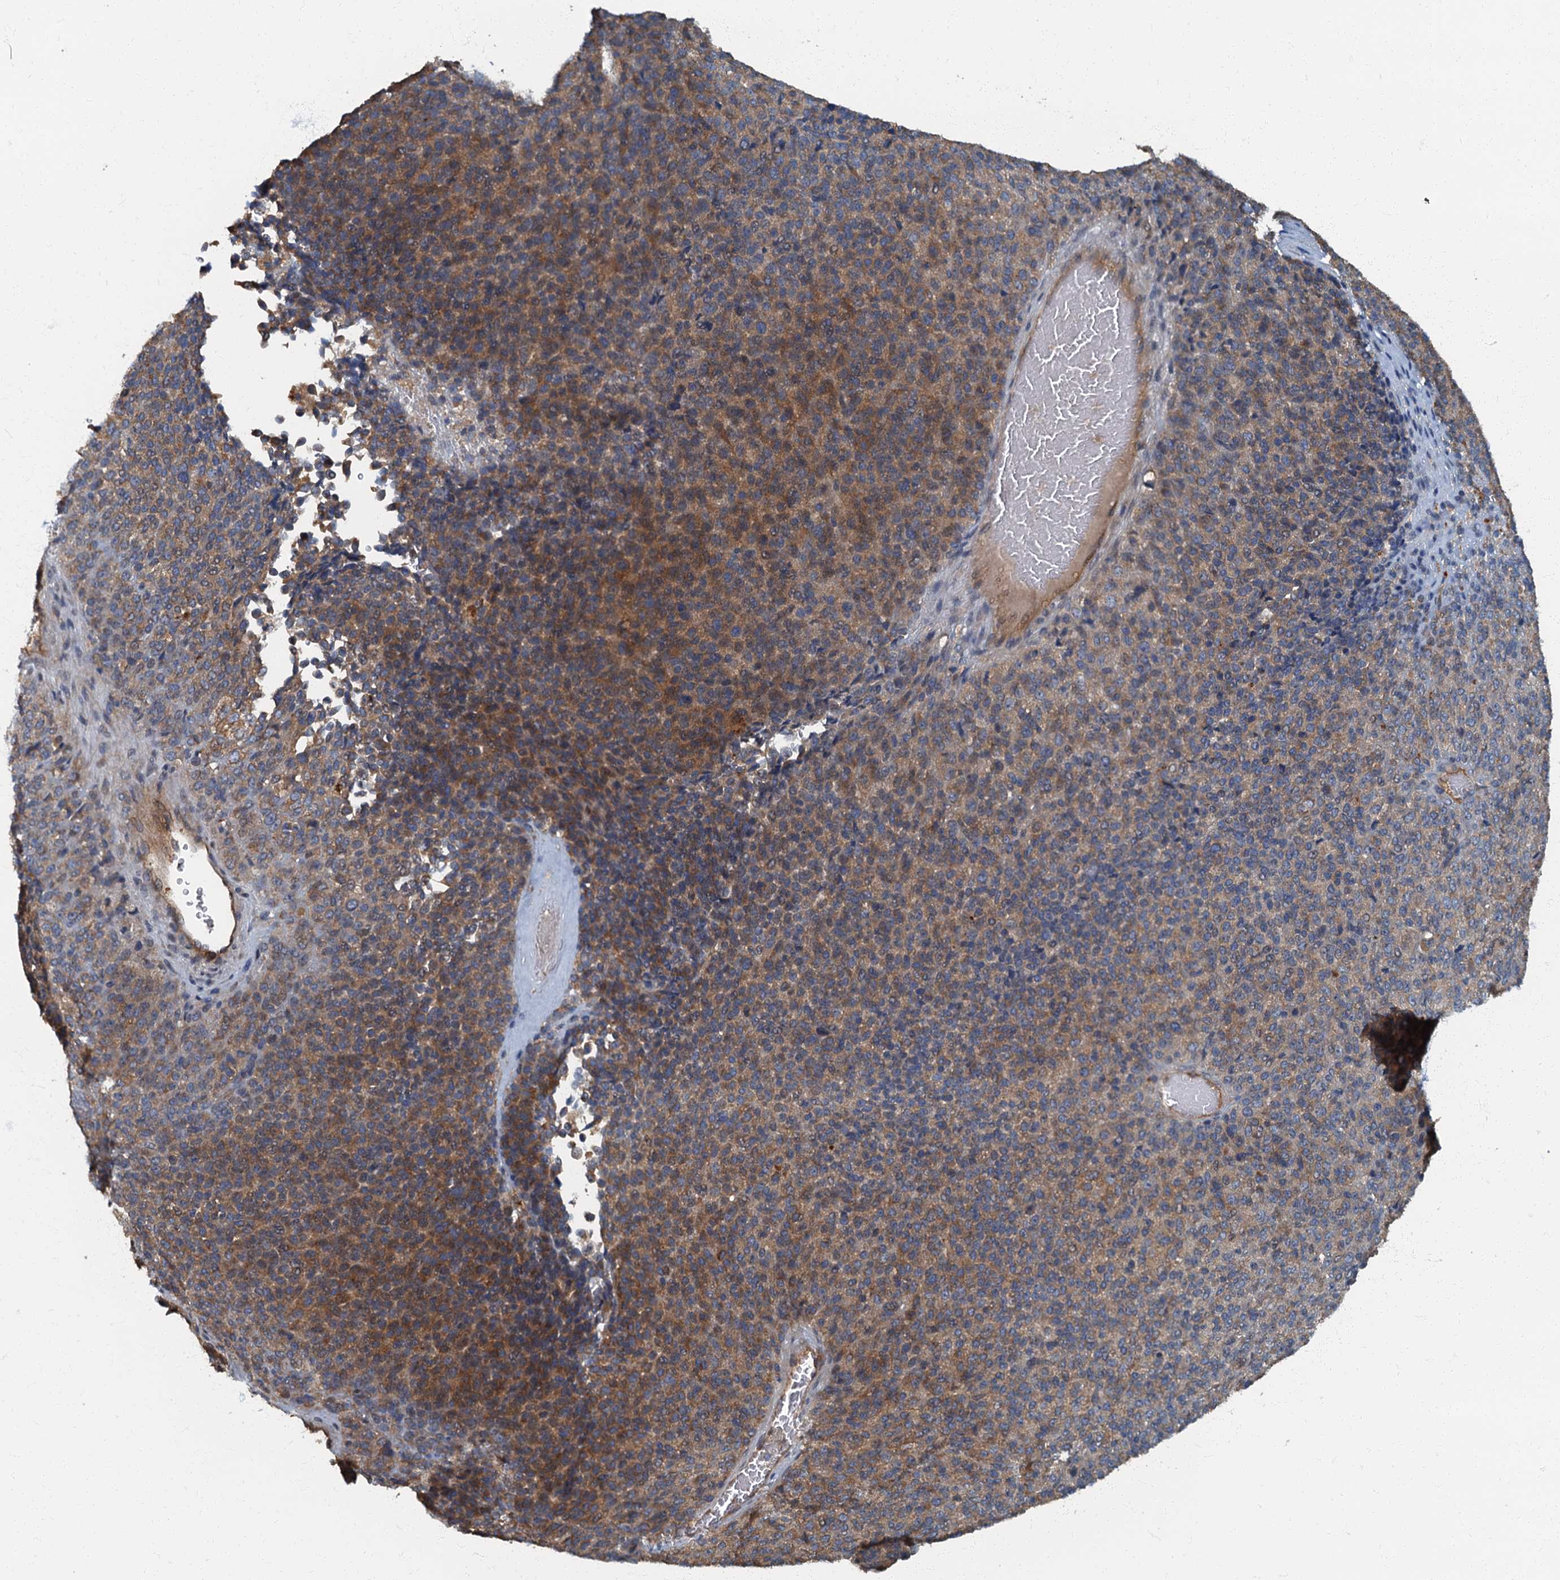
{"staining": {"intensity": "moderate", "quantity": "<25%", "location": "cytoplasmic/membranous"}, "tissue": "melanoma", "cell_type": "Tumor cells", "image_type": "cancer", "snomed": [{"axis": "morphology", "description": "Malignant melanoma, Metastatic site"}, {"axis": "topography", "description": "Brain"}], "caption": "A high-resolution micrograph shows IHC staining of melanoma, which demonstrates moderate cytoplasmic/membranous expression in about <25% of tumor cells. (DAB IHC with brightfield microscopy, high magnification).", "gene": "ARL11", "patient": {"sex": "female", "age": 56}}